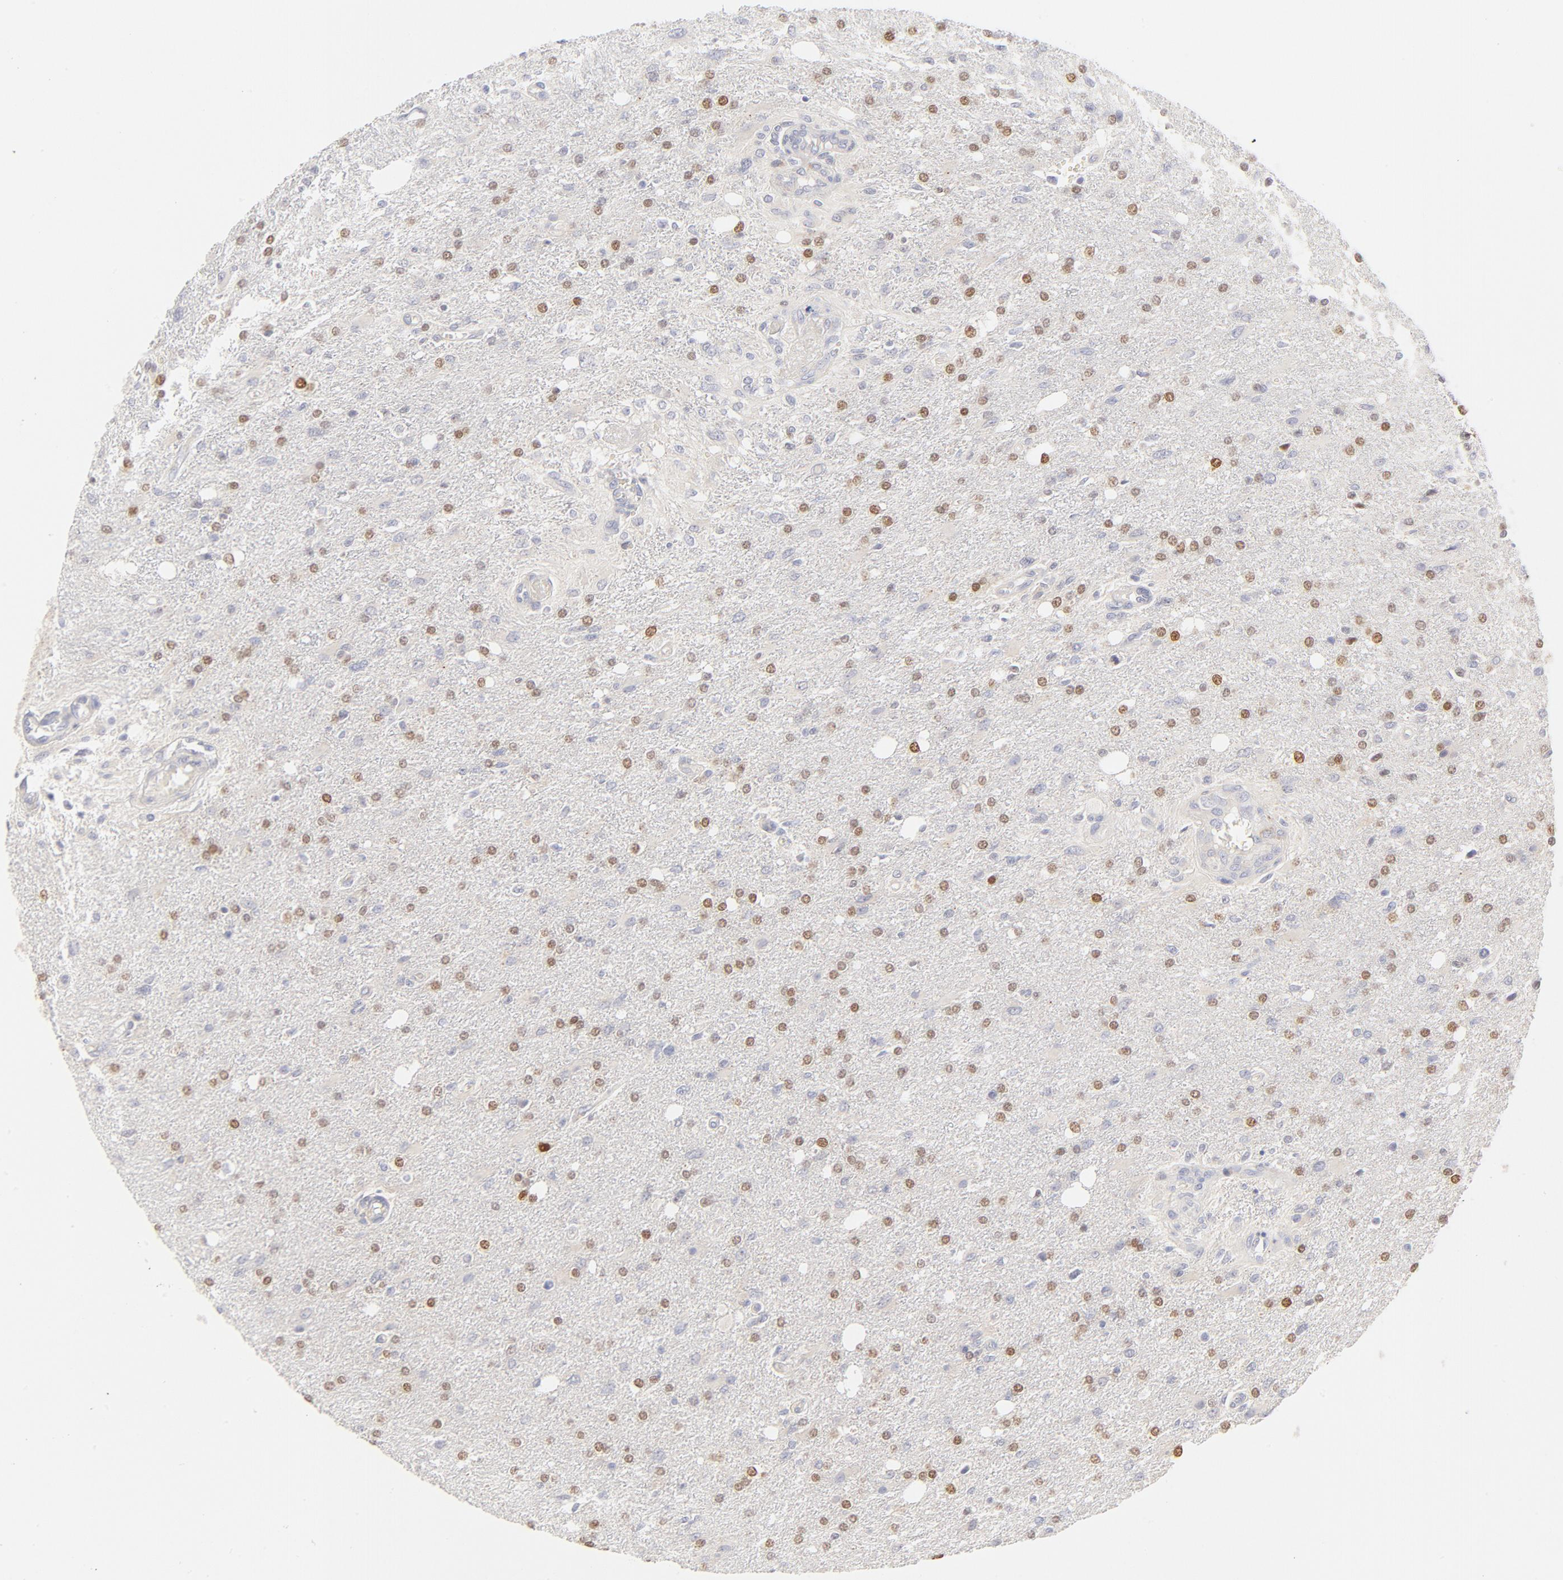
{"staining": {"intensity": "moderate", "quantity": "25%-75%", "location": "nuclear"}, "tissue": "glioma", "cell_type": "Tumor cells", "image_type": "cancer", "snomed": [{"axis": "morphology", "description": "Glioma, malignant, High grade"}, {"axis": "topography", "description": "Cerebral cortex"}], "caption": "Immunohistochemistry (DAB (3,3'-diaminobenzidine)) staining of human malignant high-grade glioma demonstrates moderate nuclear protein positivity in approximately 25%-75% of tumor cells.", "gene": "NKX2-2", "patient": {"sex": "male", "age": 76}}